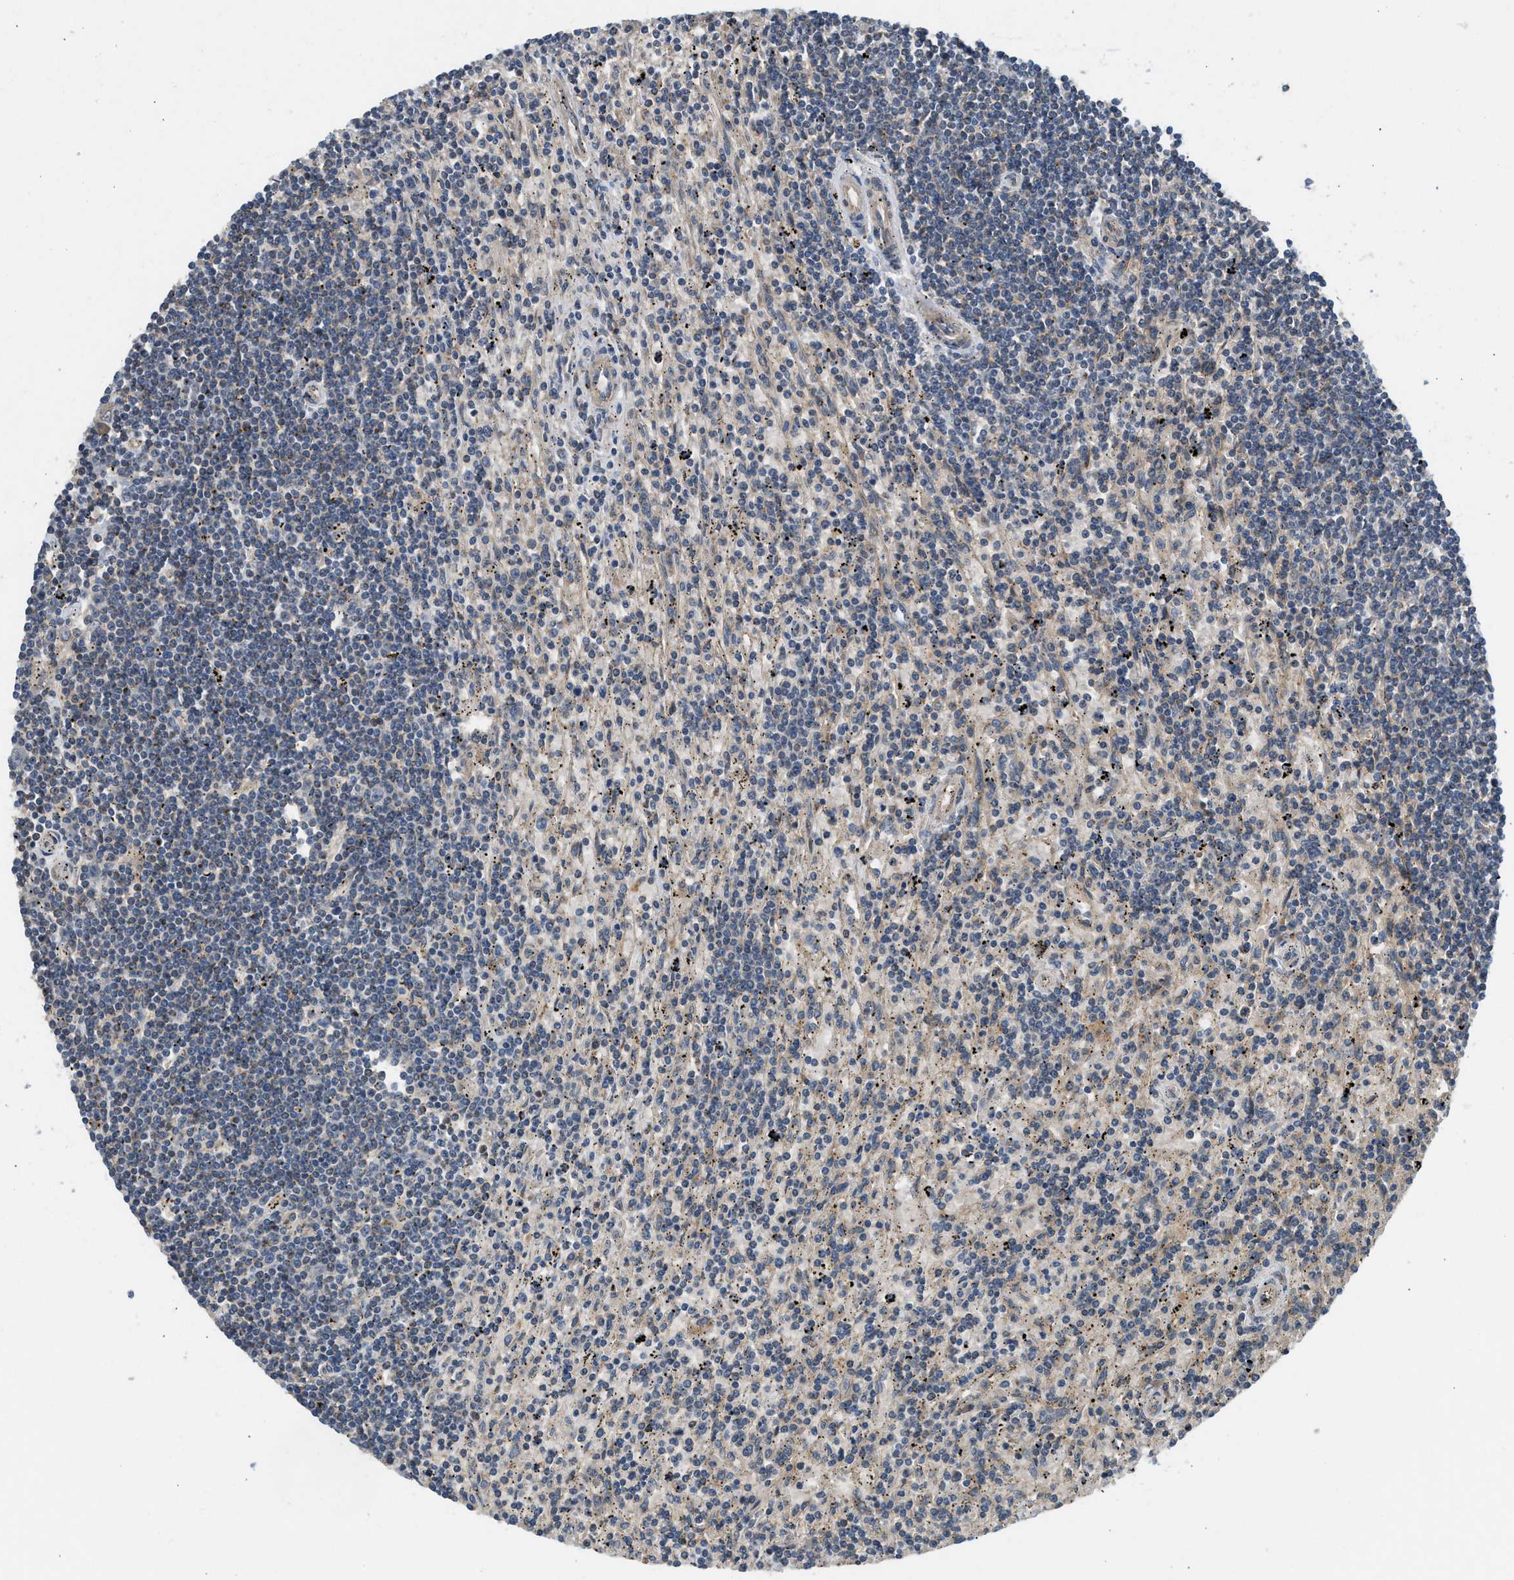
{"staining": {"intensity": "weak", "quantity": "<25%", "location": "cytoplasmic/membranous"}, "tissue": "lymphoma", "cell_type": "Tumor cells", "image_type": "cancer", "snomed": [{"axis": "morphology", "description": "Malignant lymphoma, non-Hodgkin's type, Low grade"}, {"axis": "topography", "description": "Spleen"}], "caption": "Tumor cells are negative for protein expression in human malignant lymphoma, non-Hodgkin's type (low-grade).", "gene": "ADCY8", "patient": {"sex": "male", "age": 76}}